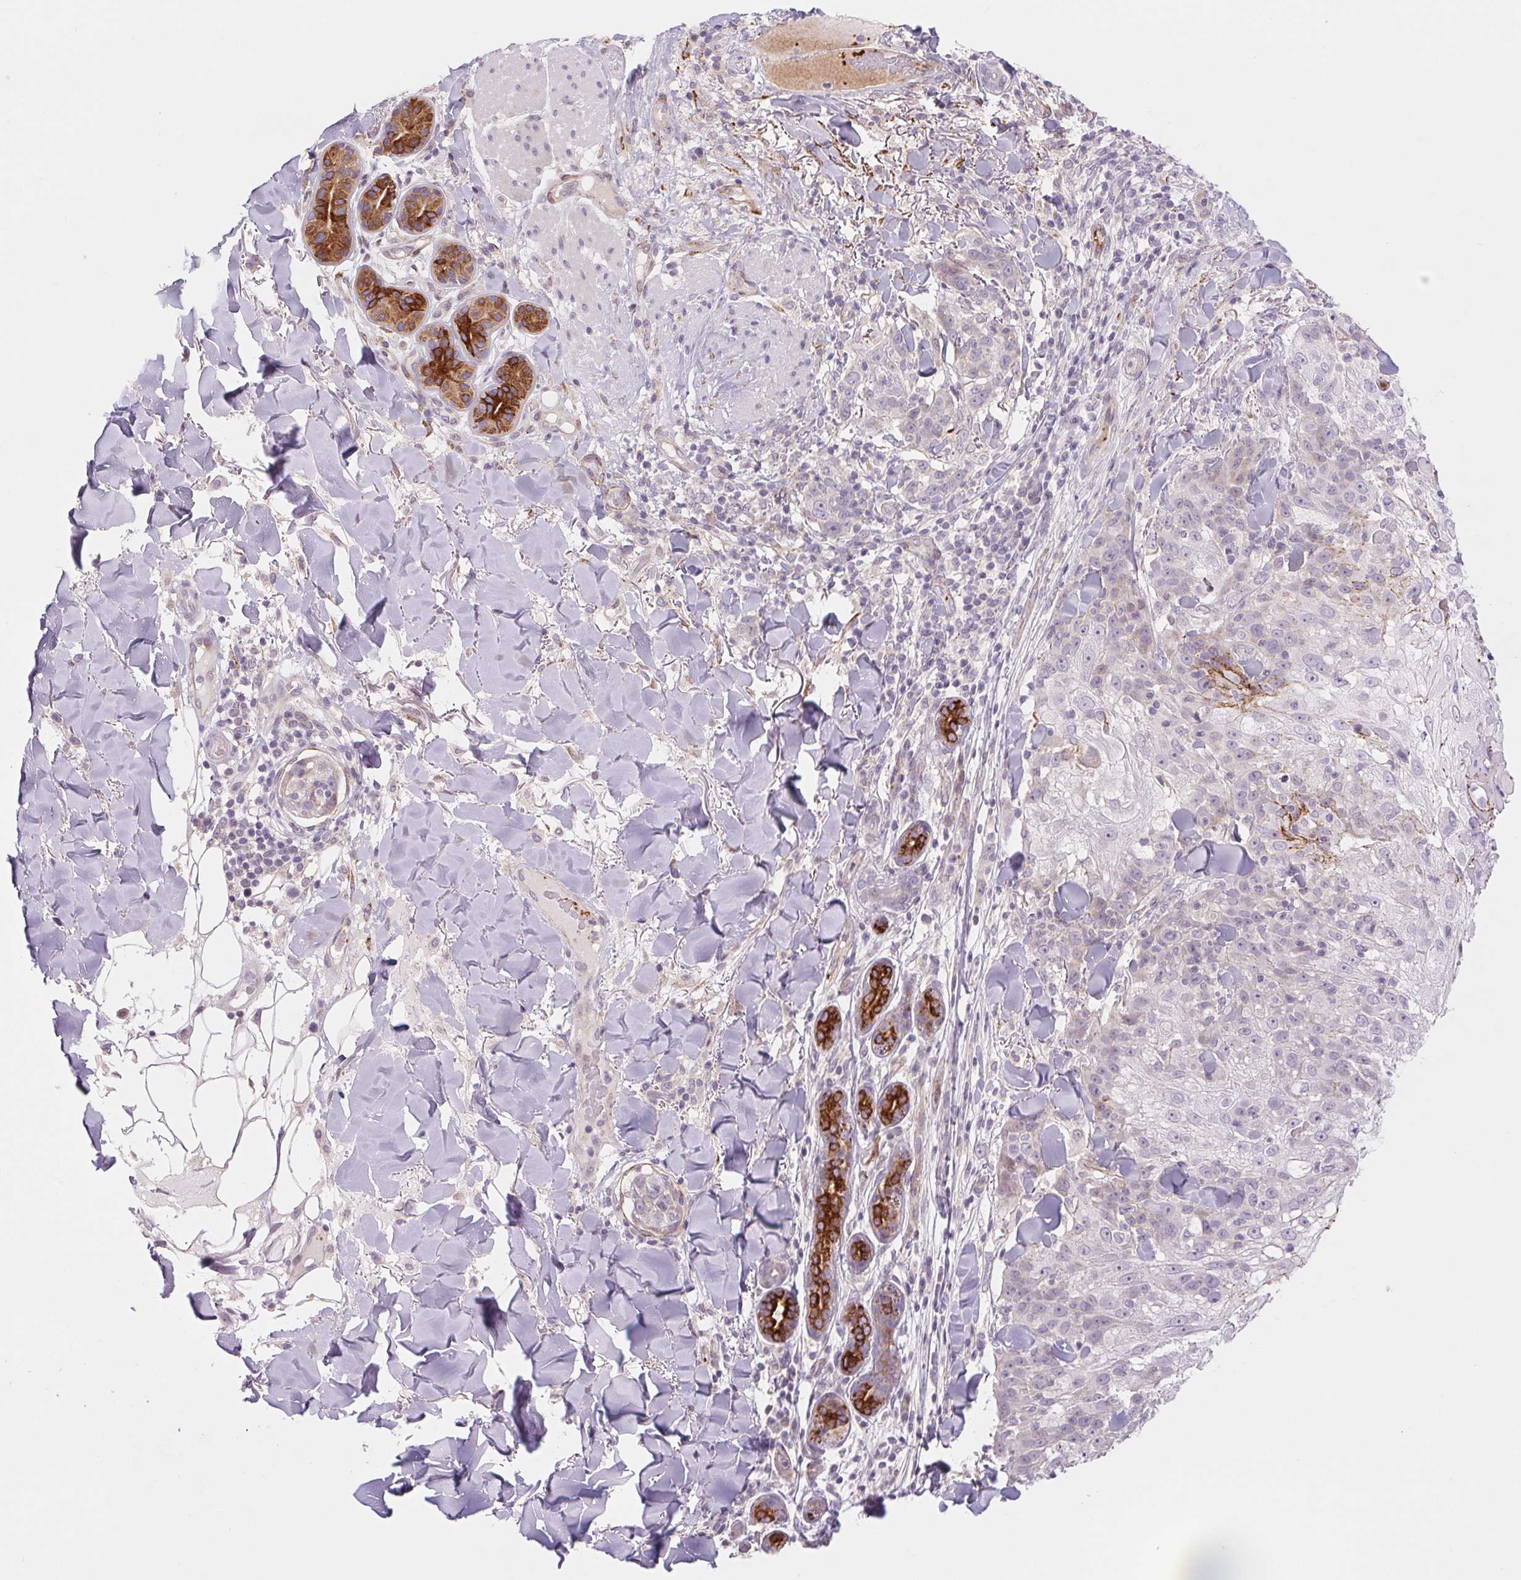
{"staining": {"intensity": "weak", "quantity": "<25%", "location": "cytoplasmic/membranous"}, "tissue": "skin cancer", "cell_type": "Tumor cells", "image_type": "cancer", "snomed": [{"axis": "morphology", "description": "Normal tissue, NOS"}, {"axis": "morphology", "description": "Squamous cell carcinoma, NOS"}, {"axis": "topography", "description": "Skin"}], "caption": "IHC micrograph of neoplastic tissue: human skin cancer stained with DAB (3,3'-diaminobenzidine) shows no significant protein positivity in tumor cells.", "gene": "MS4A13", "patient": {"sex": "female", "age": 83}}